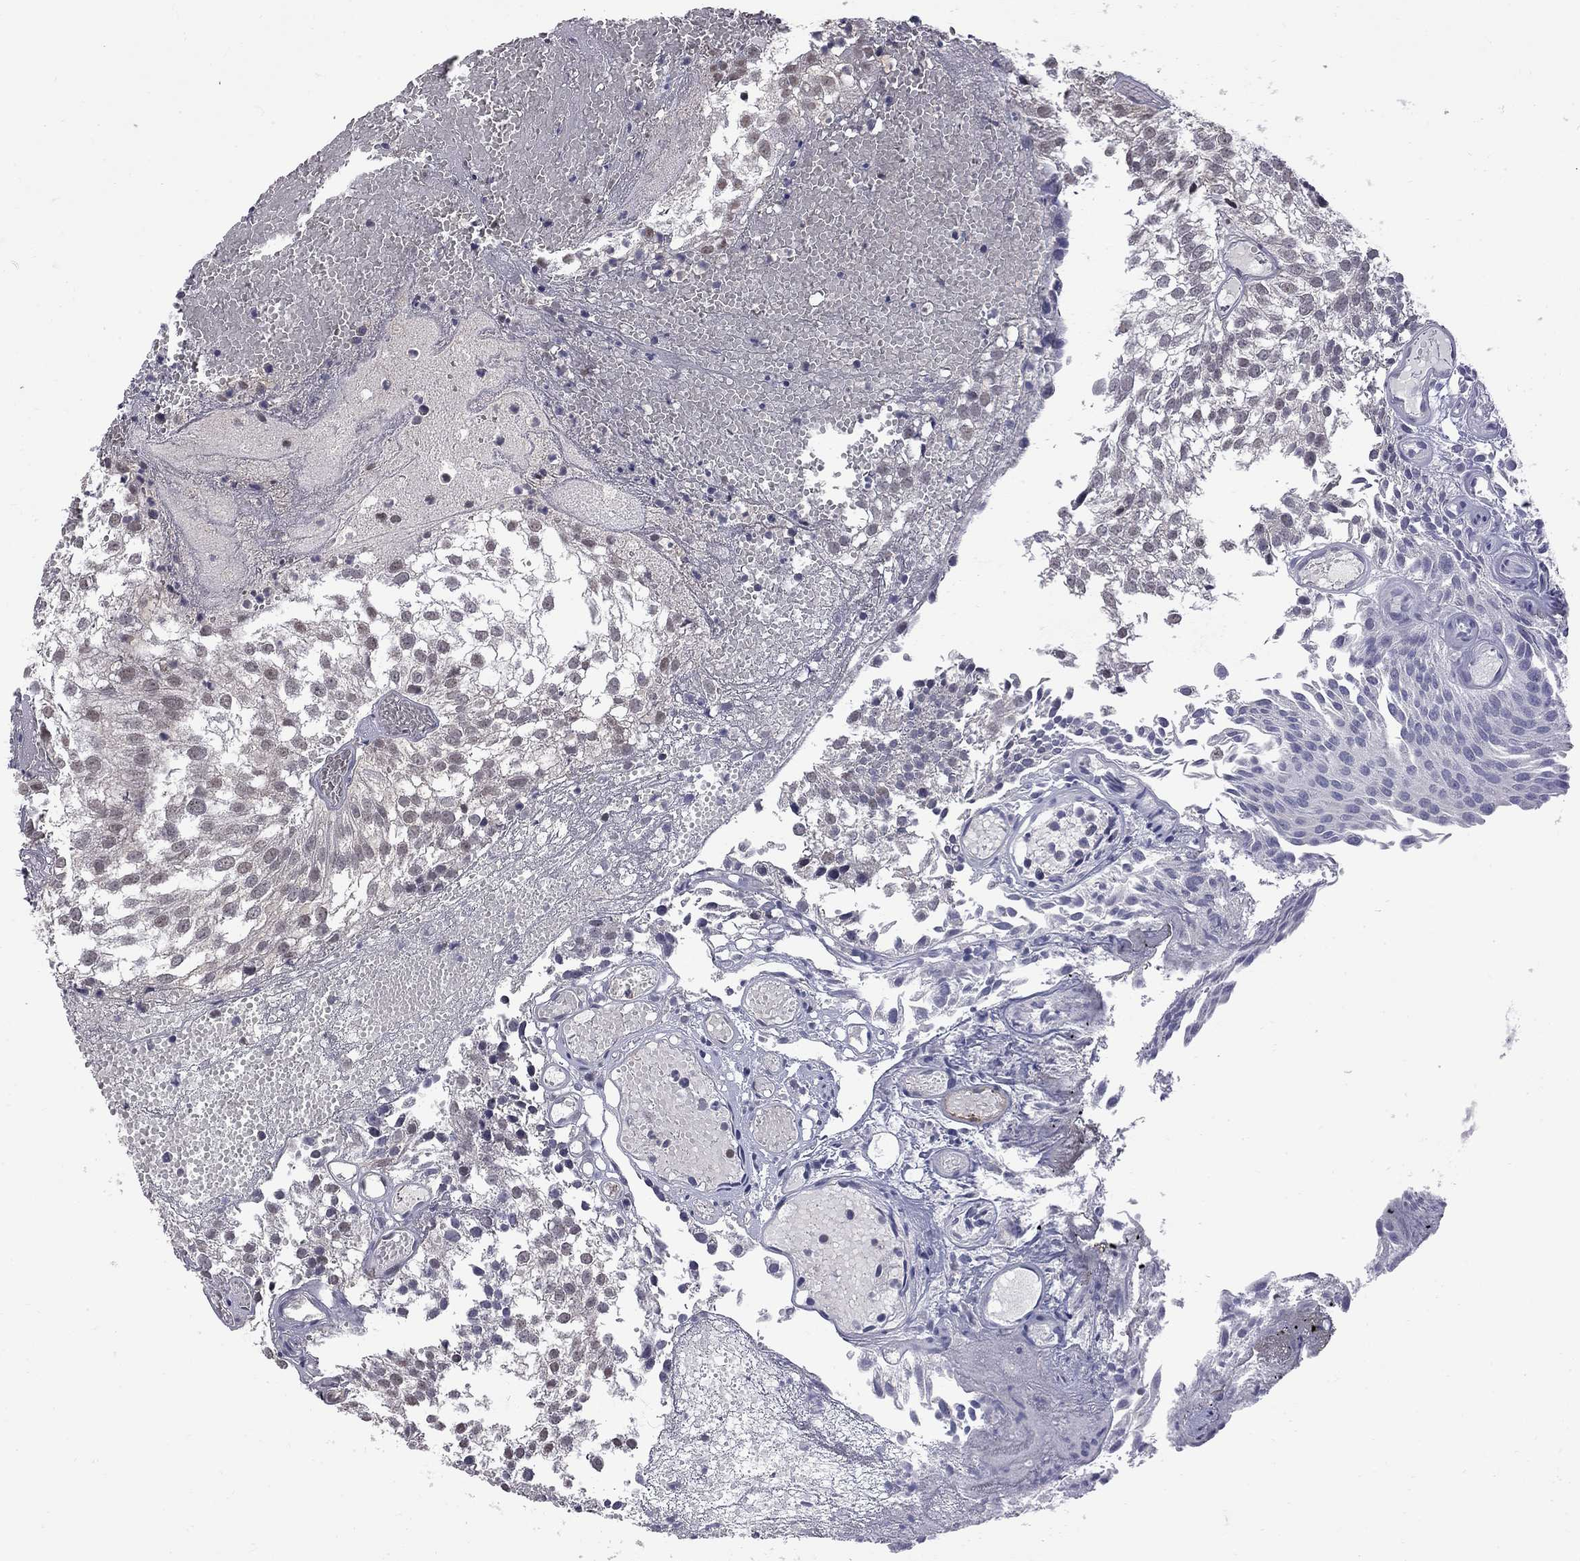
{"staining": {"intensity": "weak", "quantity": "25%-75%", "location": "nuclear"}, "tissue": "urothelial cancer", "cell_type": "Tumor cells", "image_type": "cancer", "snomed": [{"axis": "morphology", "description": "Urothelial carcinoma, Low grade"}, {"axis": "topography", "description": "Urinary bladder"}], "caption": "There is low levels of weak nuclear positivity in tumor cells of low-grade urothelial carcinoma, as demonstrated by immunohistochemical staining (brown color).", "gene": "RFWD3", "patient": {"sex": "male", "age": 79}}